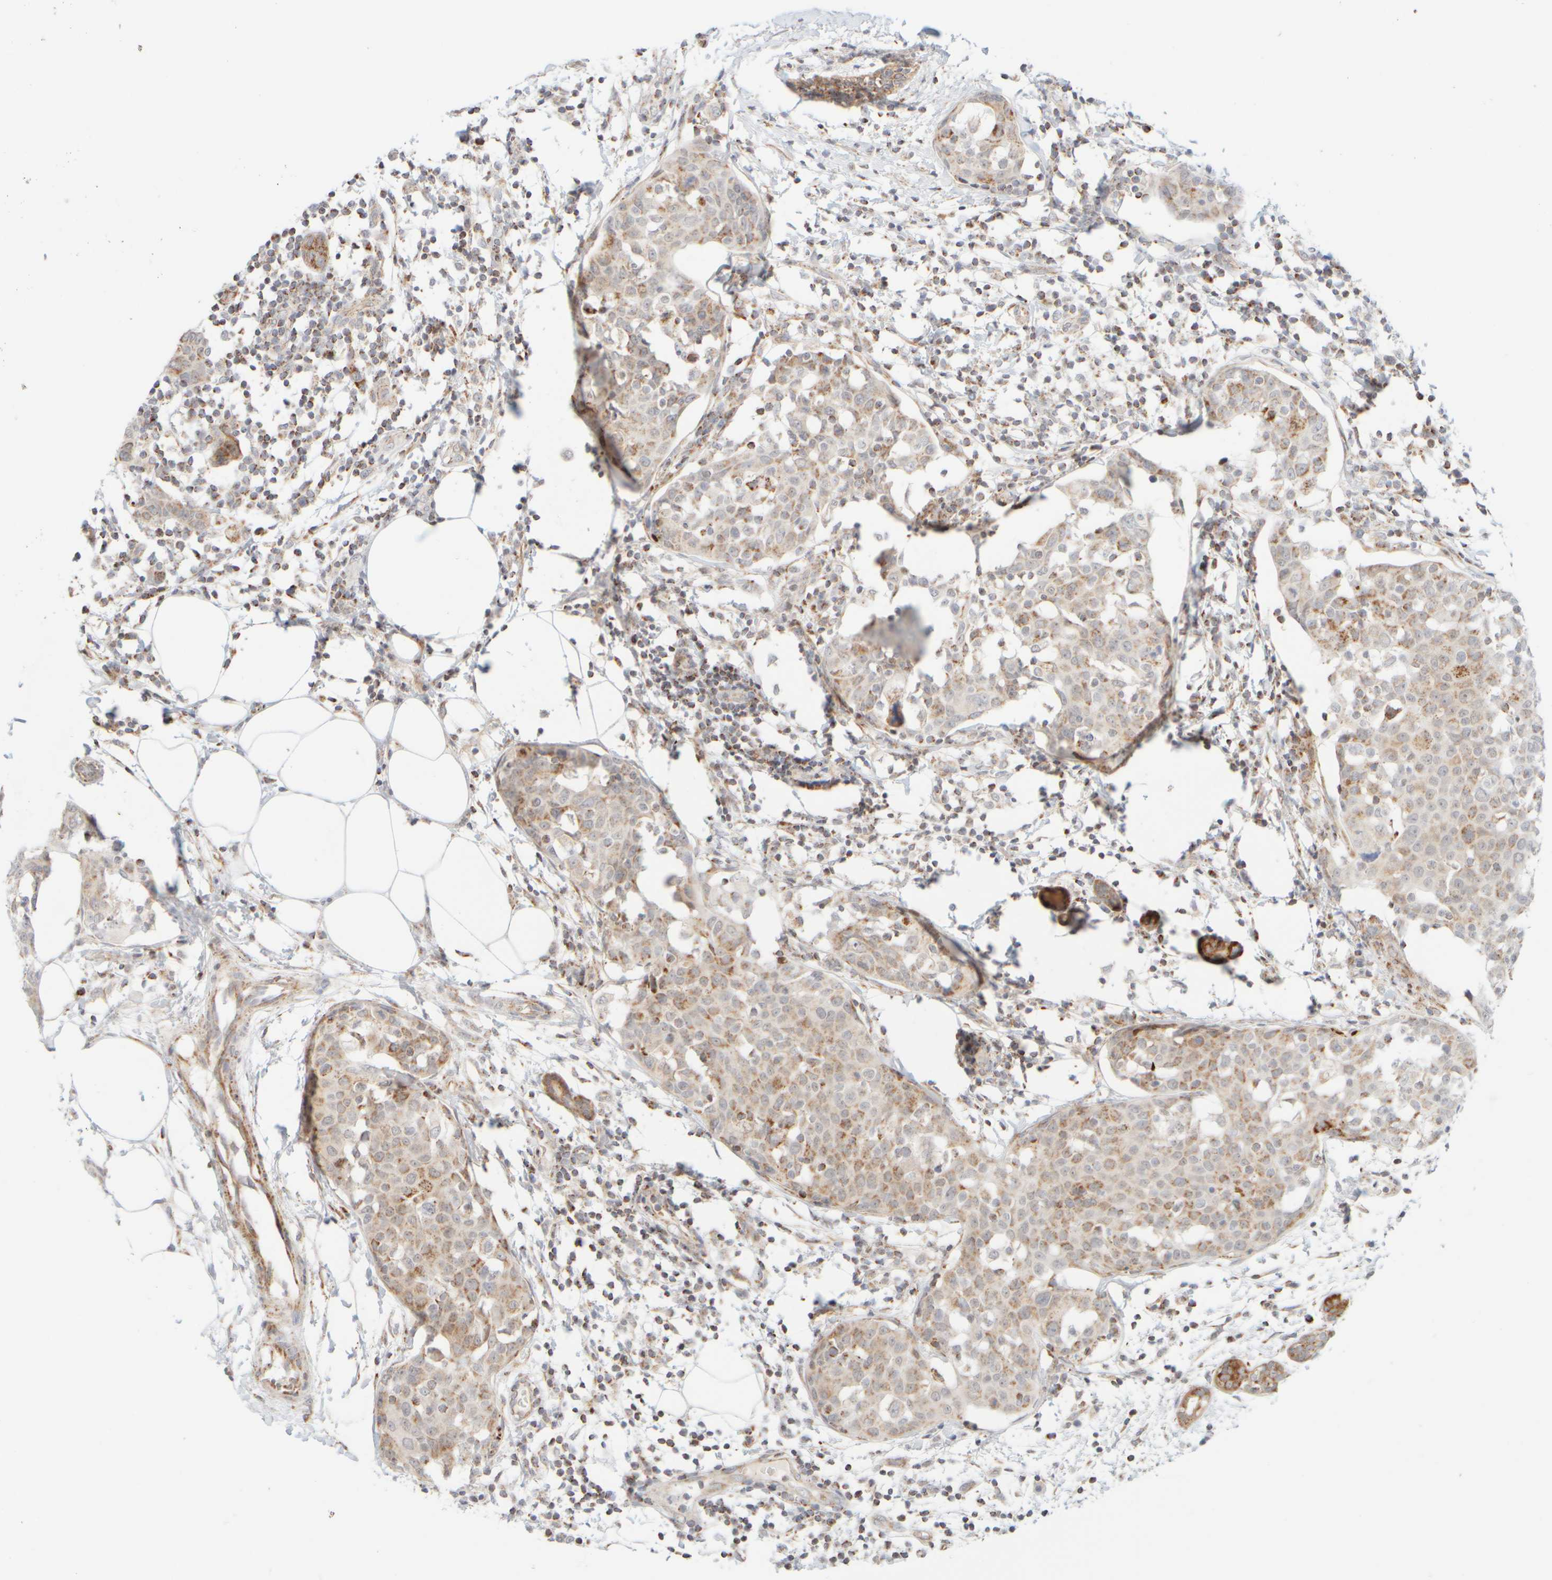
{"staining": {"intensity": "weak", "quantity": ">75%", "location": "cytoplasmic/membranous"}, "tissue": "breast cancer", "cell_type": "Tumor cells", "image_type": "cancer", "snomed": [{"axis": "morphology", "description": "Normal tissue, NOS"}, {"axis": "morphology", "description": "Duct carcinoma"}, {"axis": "topography", "description": "Breast"}], "caption": "This histopathology image exhibits IHC staining of breast cancer (infiltrating ductal carcinoma), with low weak cytoplasmic/membranous positivity in approximately >75% of tumor cells.", "gene": "PPM1K", "patient": {"sex": "female", "age": 37}}